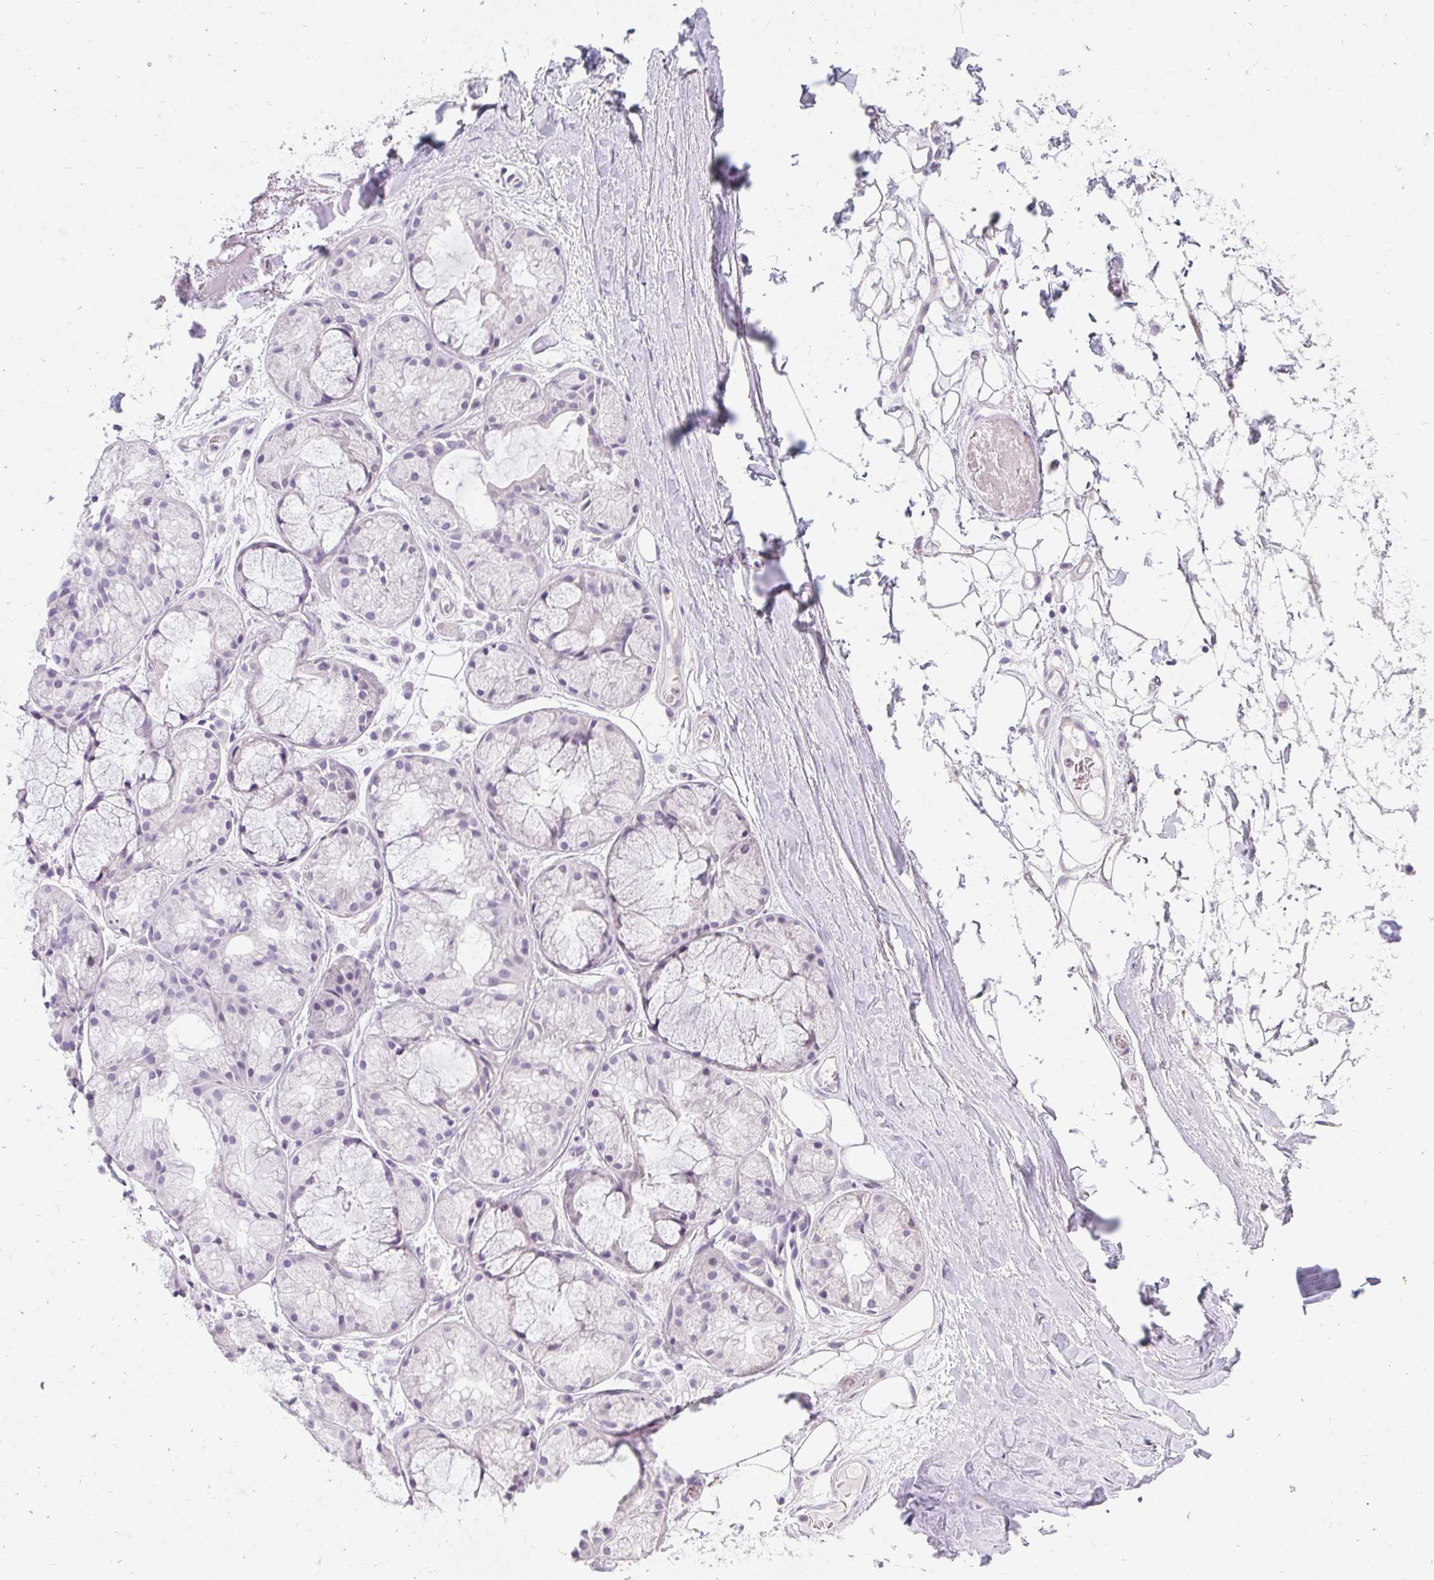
{"staining": {"intensity": "negative", "quantity": "none", "location": "none"}, "tissue": "adipose tissue", "cell_type": "Adipocytes", "image_type": "normal", "snomed": [{"axis": "morphology", "description": "Normal tissue, NOS"}, {"axis": "topography", "description": "Lymph node"}, {"axis": "topography", "description": "Cartilage tissue"}, {"axis": "topography", "description": "Nasopharynx"}], "caption": "An IHC histopathology image of unremarkable adipose tissue is shown. There is no staining in adipocytes of adipose tissue. (Brightfield microscopy of DAB IHC at high magnification).", "gene": "PPP1R3G", "patient": {"sex": "male", "age": 63}}